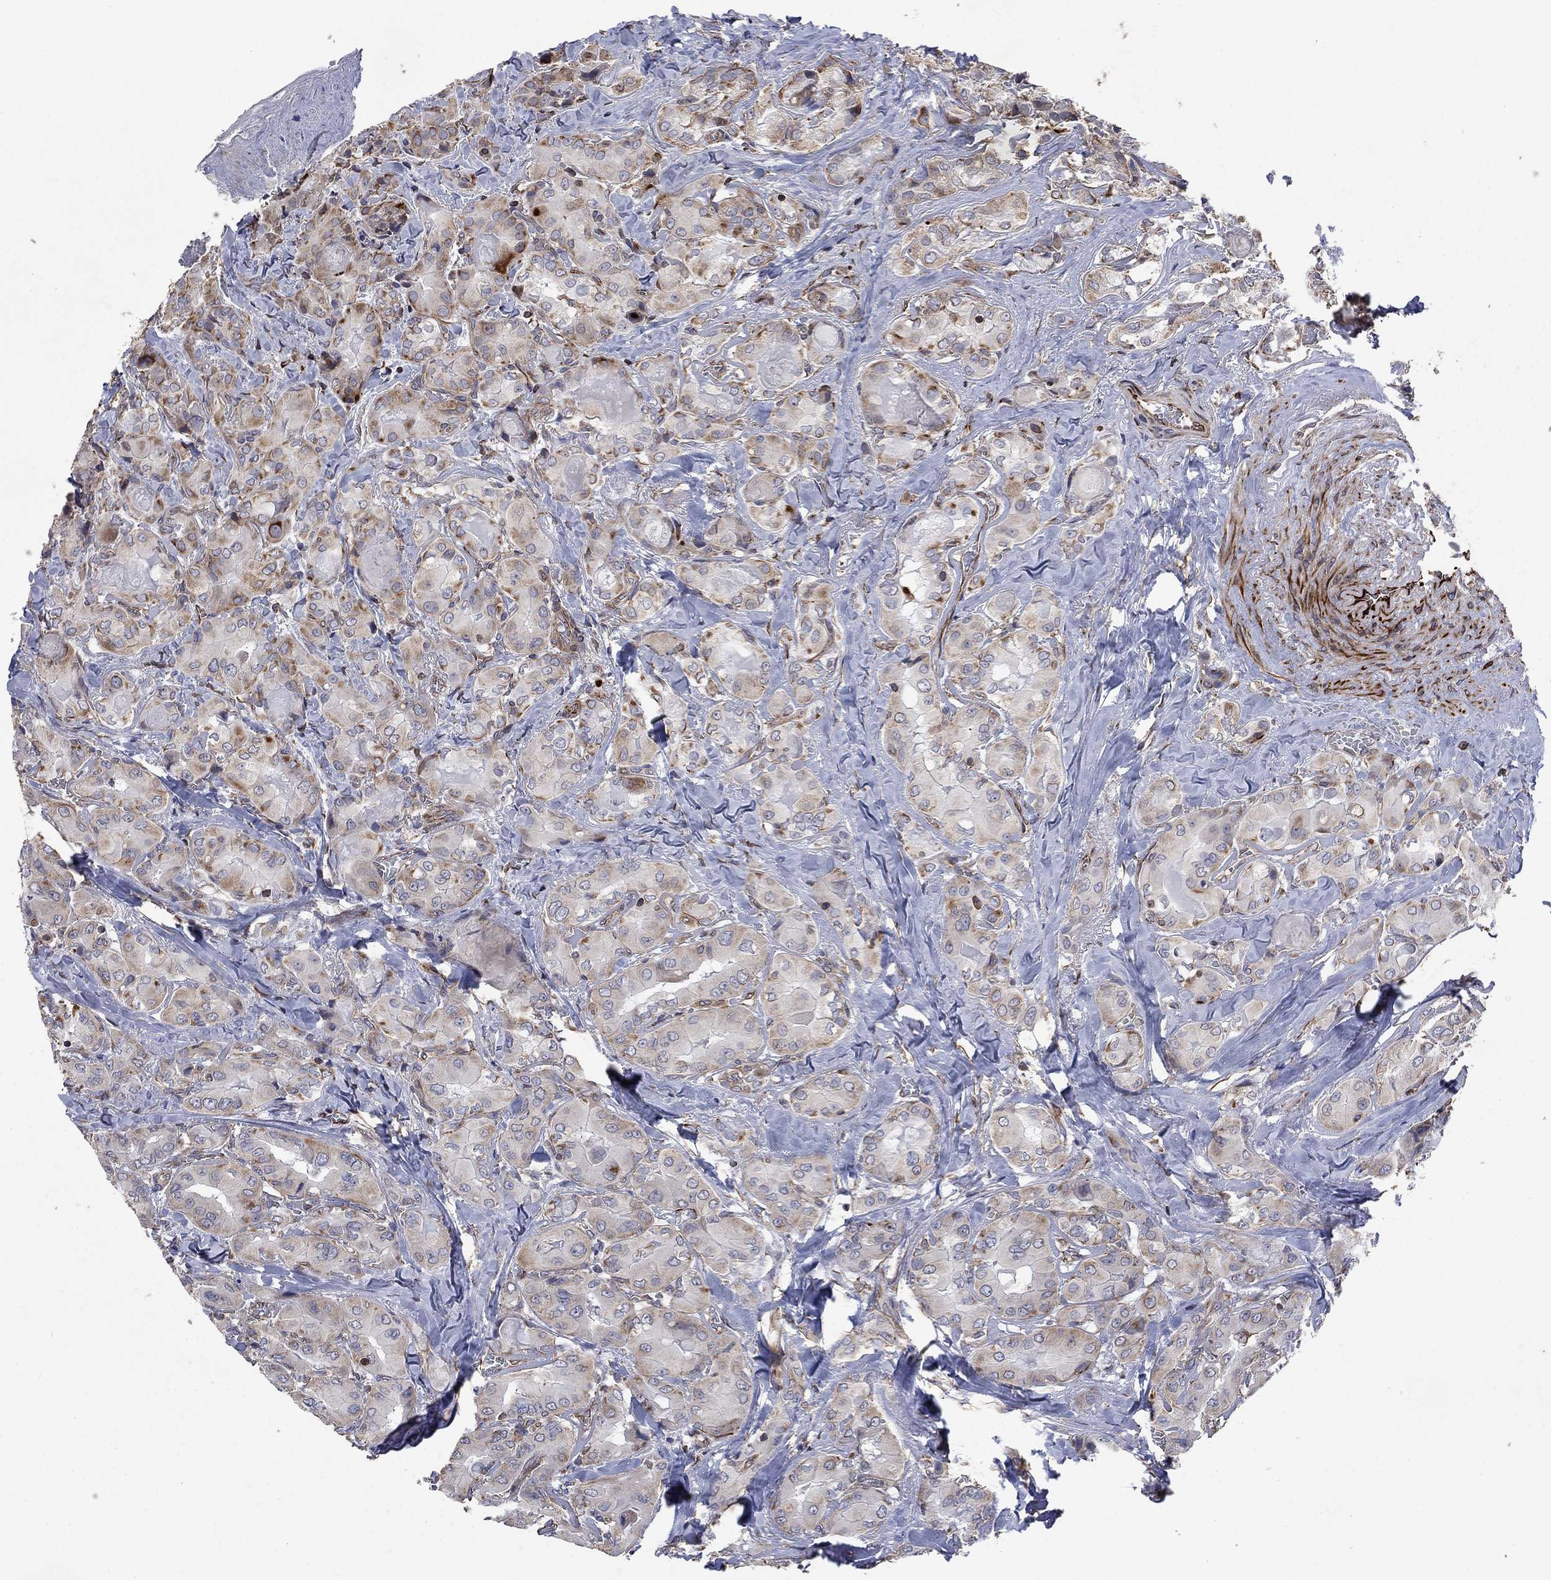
{"staining": {"intensity": "moderate", "quantity": "<25%", "location": "cytoplasmic/membranous"}, "tissue": "thyroid cancer", "cell_type": "Tumor cells", "image_type": "cancer", "snomed": [{"axis": "morphology", "description": "Normal tissue, NOS"}, {"axis": "morphology", "description": "Papillary adenocarcinoma, NOS"}, {"axis": "topography", "description": "Thyroid gland"}], "caption": "Thyroid cancer stained with immunohistochemistry (IHC) displays moderate cytoplasmic/membranous staining in approximately <25% of tumor cells.", "gene": "NDUFC1", "patient": {"sex": "female", "age": 66}}